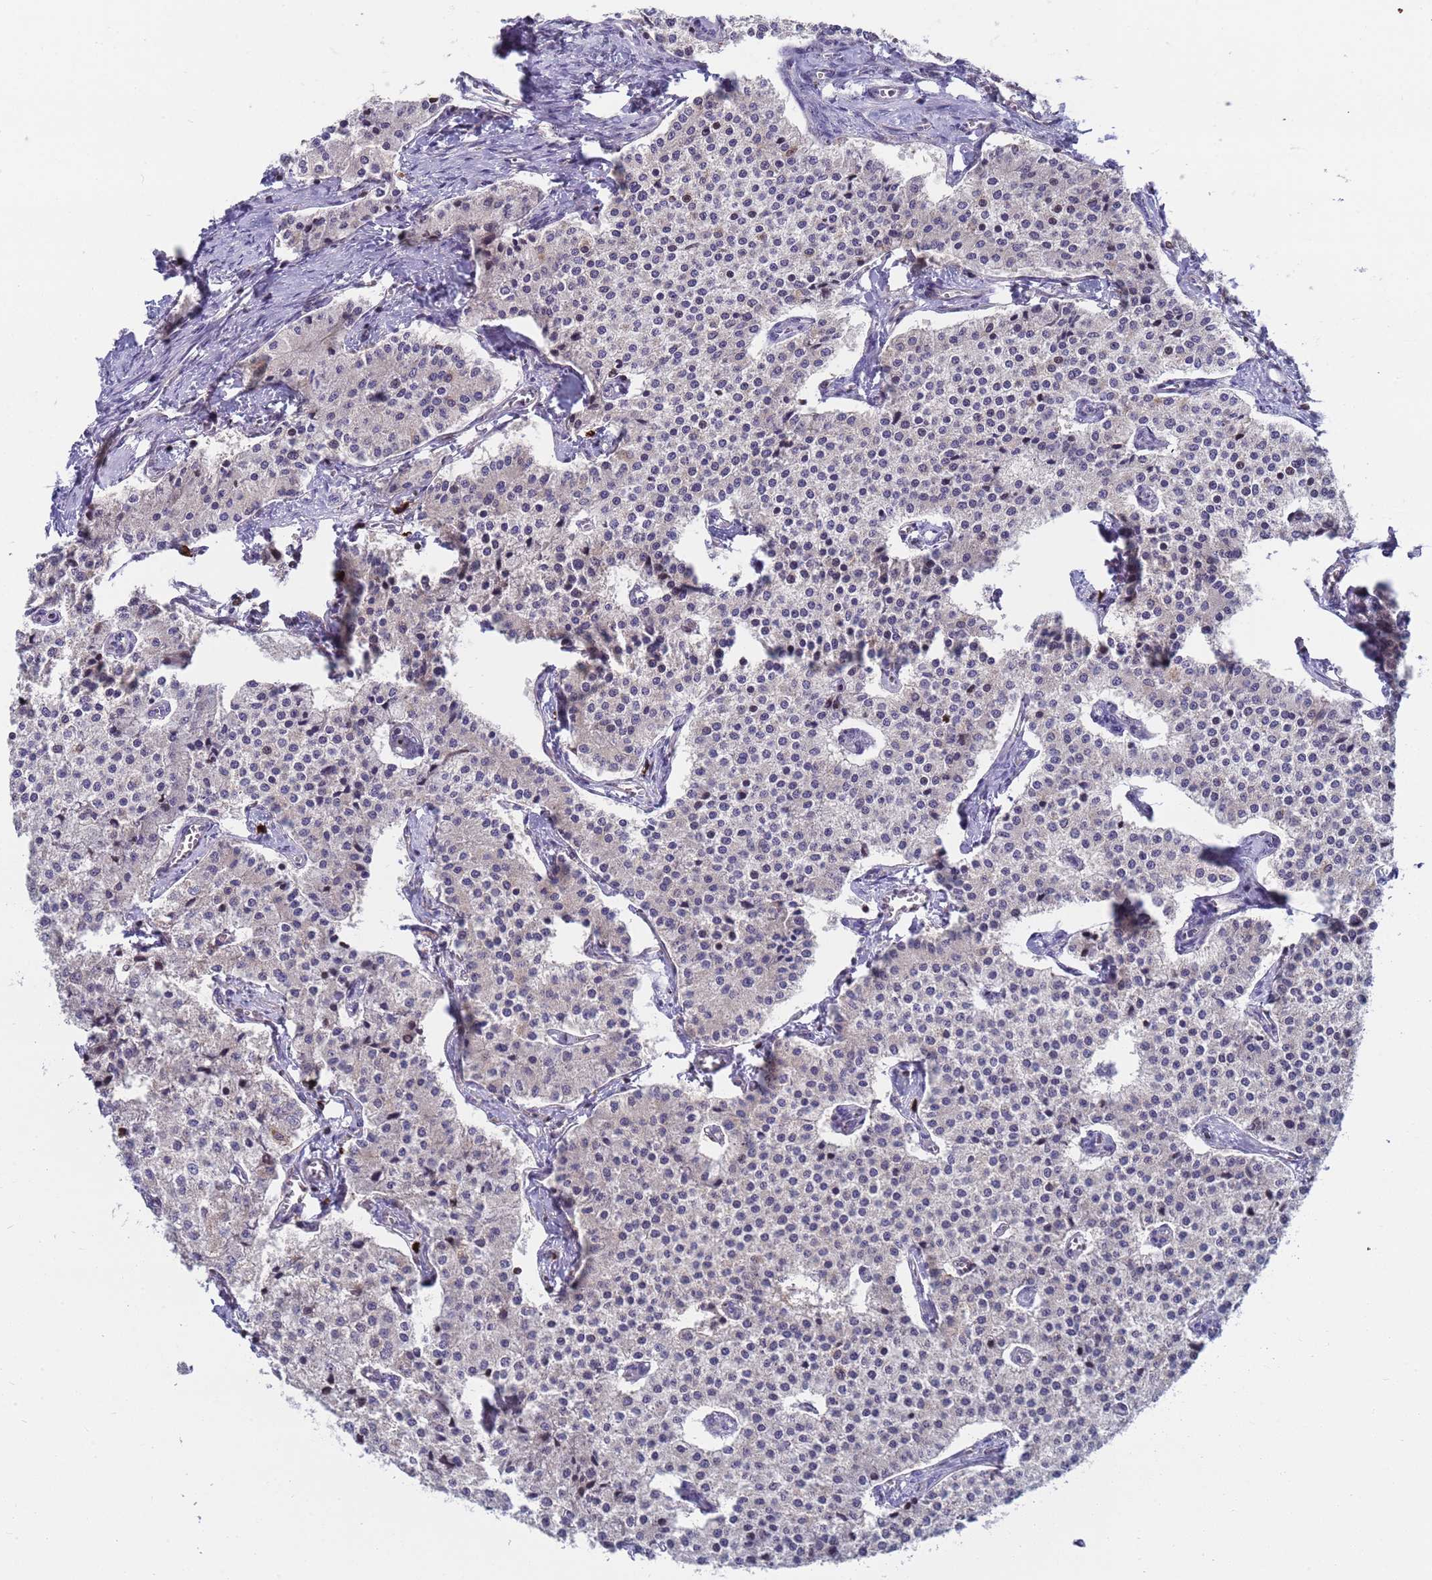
{"staining": {"intensity": "negative", "quantity": "none", "location": "none"}, "tissue": "carcinoid", "cell_type": "Tumor cells", "image_type": "cancer", "snomed": [{"axis": "morphology", "description": "Carcinoid, malignant, NOS"}, {"axis": "topography", "description": "Colon"}], "caption": "Carcinoid stained for a protein using immunohistochemistry shows no staining tumor cells.", "gene": "ENOSF1", "patient": {"sex": "female", "age": 52}}